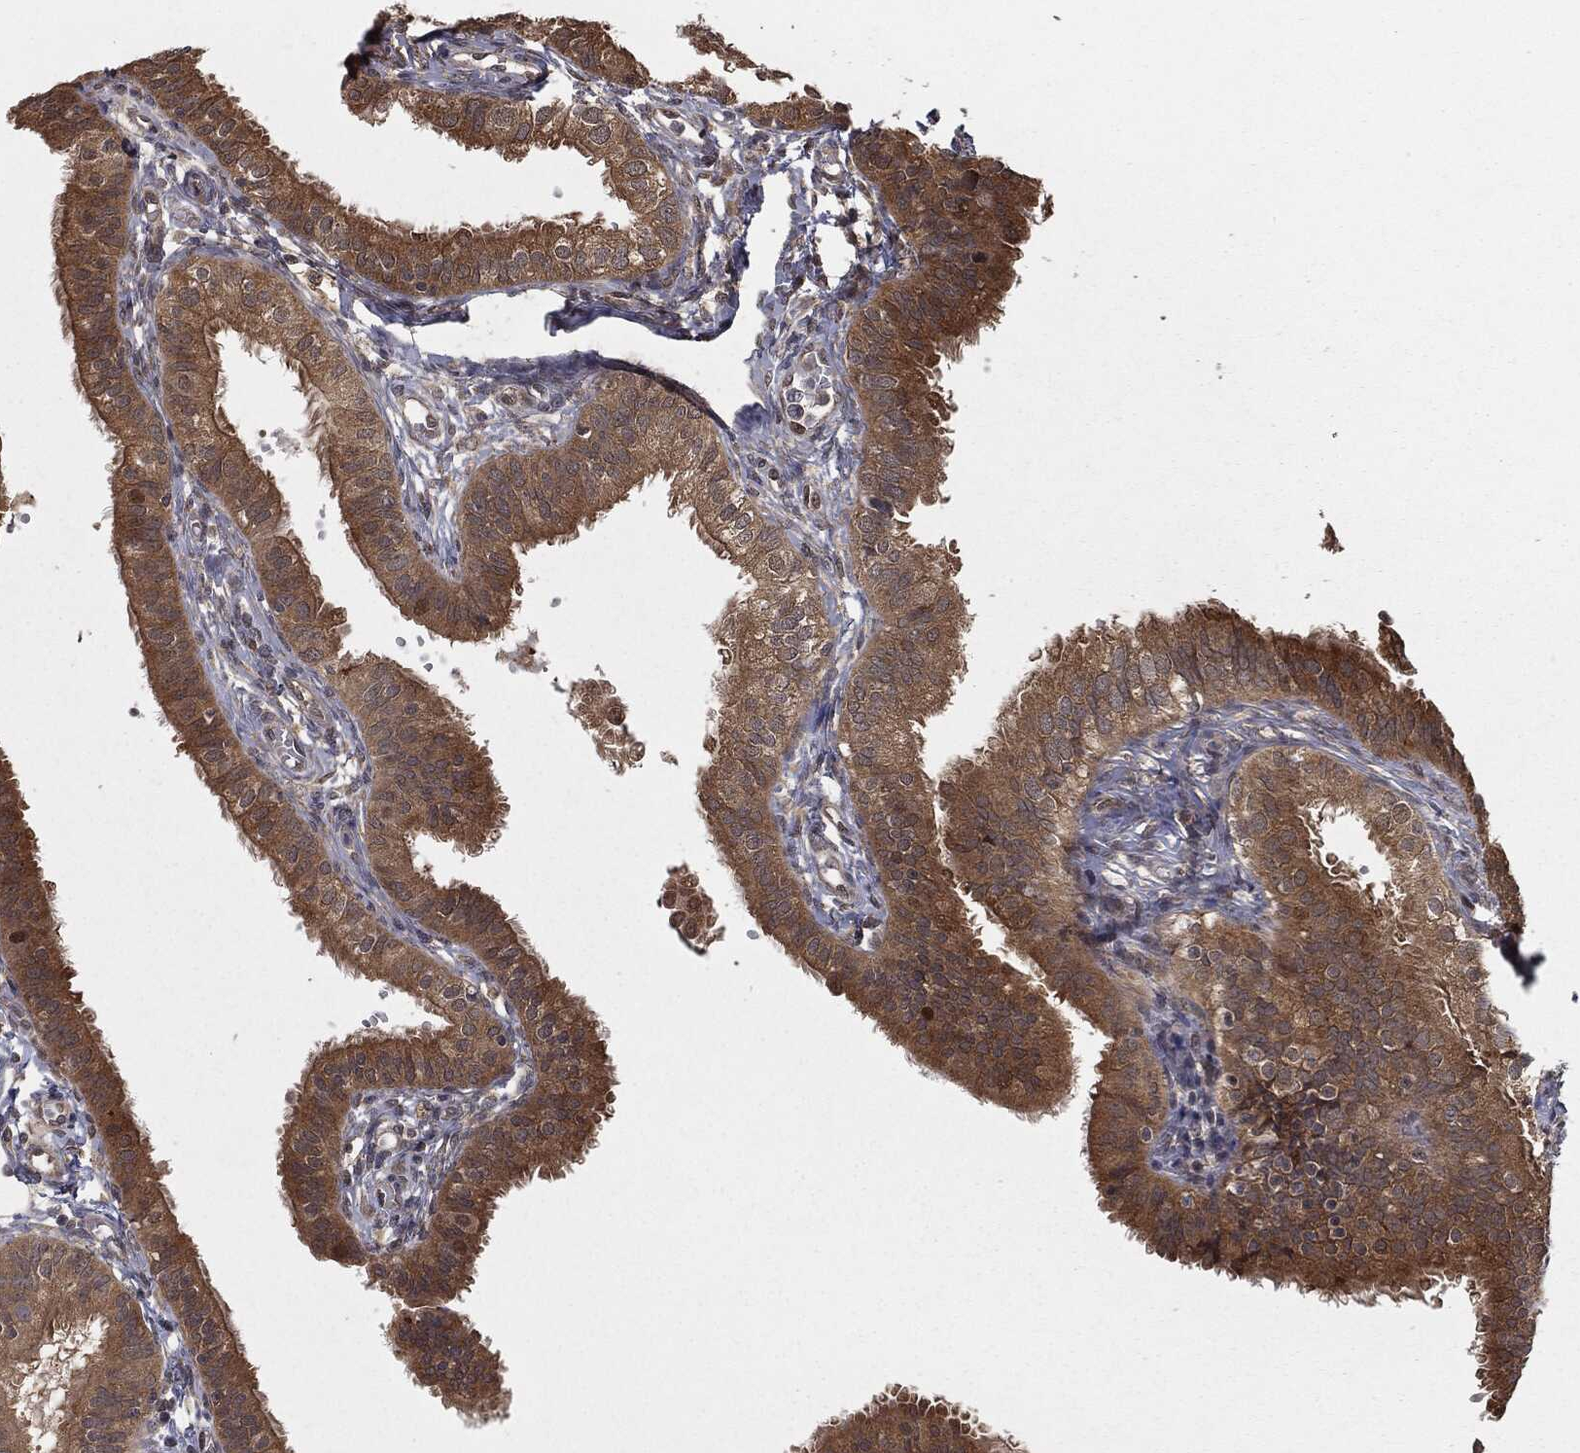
{"staining": {"intensity": "moderate", "quantity": "25%-75%", "location": "cytoplasmic/membranous"}, "tissue": "fallopian tube", "cell_type": "Glandular cells", "image_type": "normal", "snomed": [{"axis": "morphology", "description": "Normal tissue, NOS"}, {"axis": "topography", "description": "Fallopian tube"}, {"axis": "topography", "description": "Ovary"}], "caption": "DAB immunohistochemical staining of unremarkable human fallopian tube displays moderate cytoplasmic/membranous protein staining in about 25%-75% of glandular cells.", "gene": "FBXO7", "patient": {"sex": "female", "age": 49}}